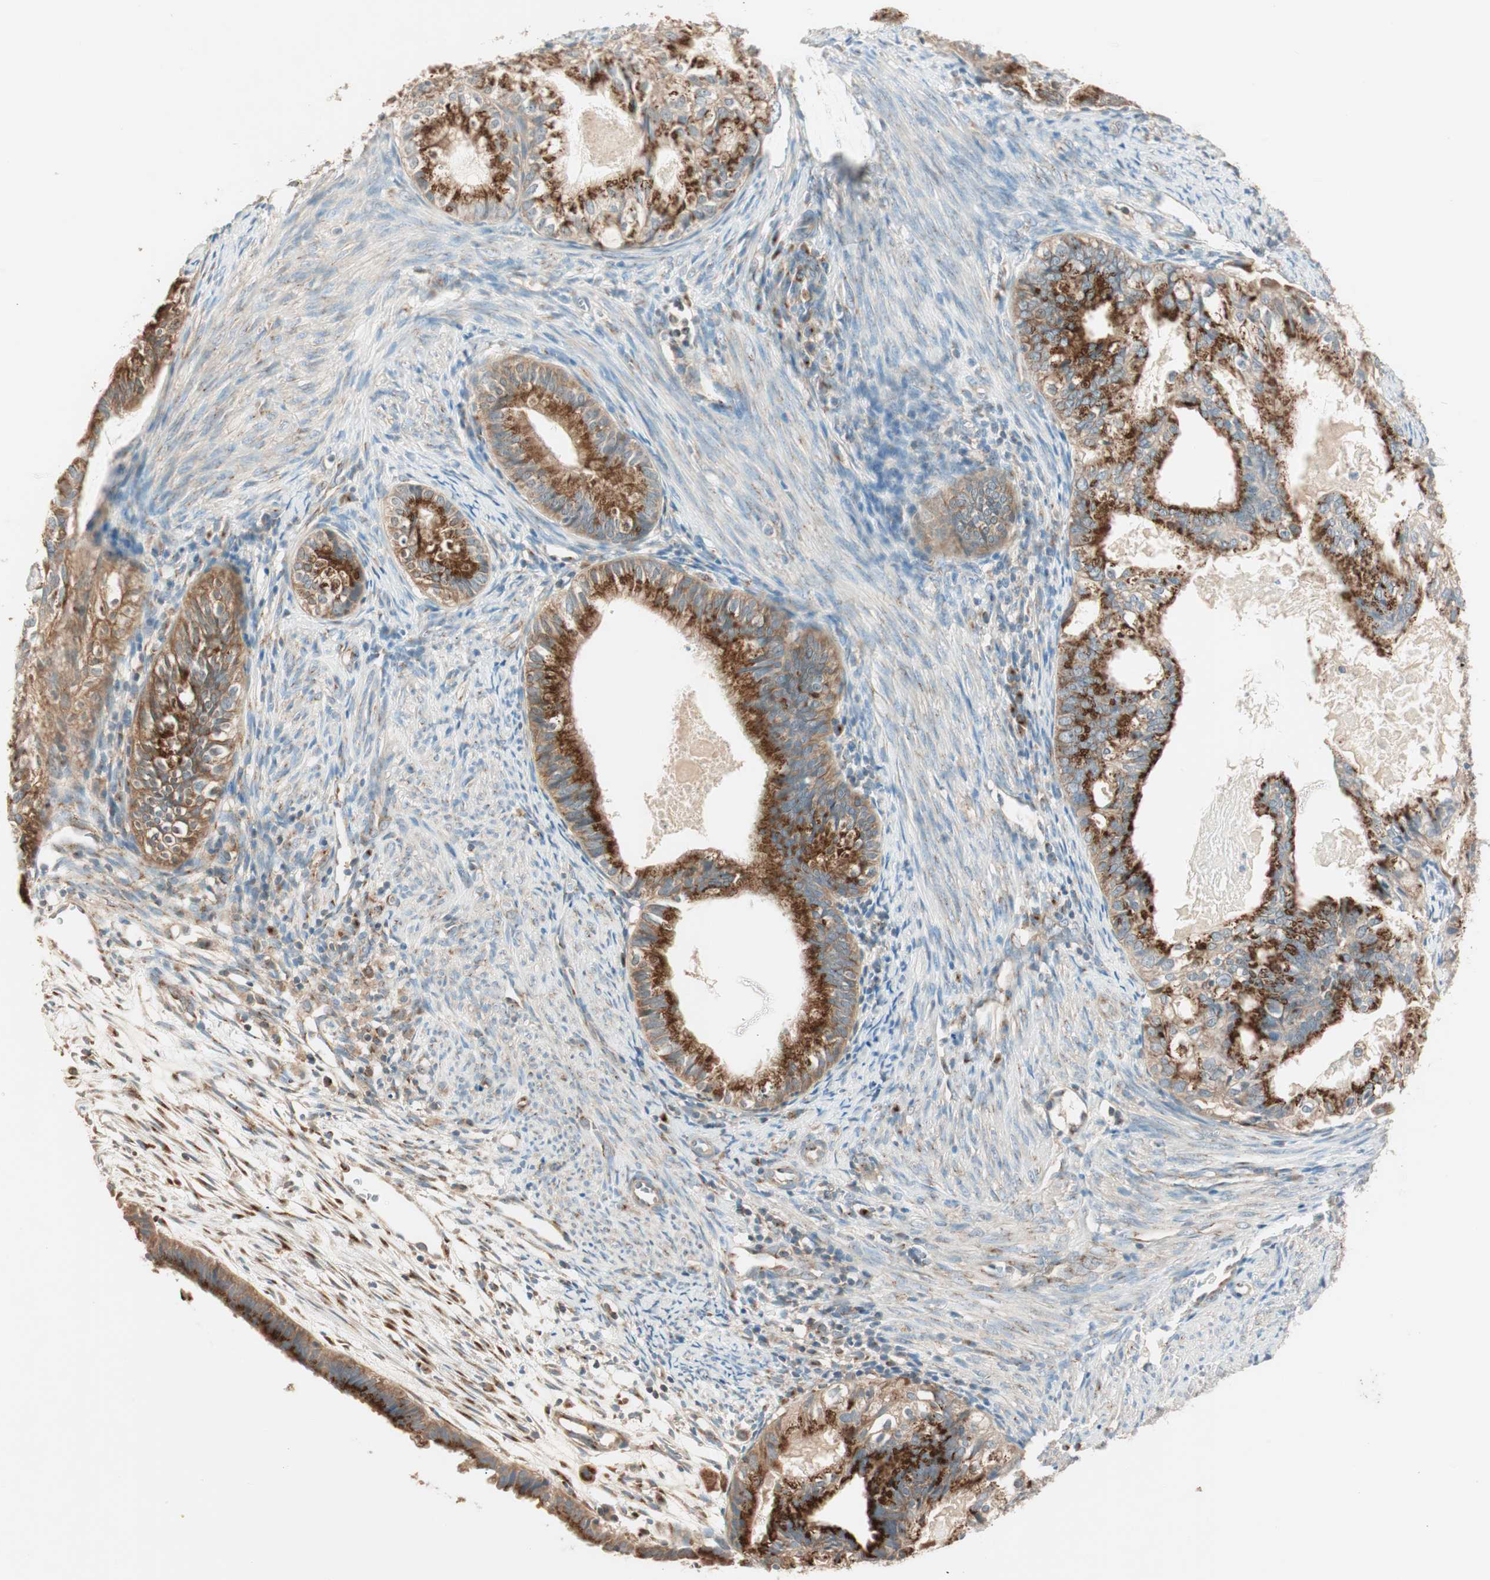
{"staining": {"intensity": "strong", "quantity": ">75%", "location": "cytoplasmic/membranous"}, "tissue": "cervical cancer", "cell_type": "Tumor cells", "image_type": "cancer", "snomed": [{"axis": "morphology", "description": "Normal tissue, NOS"}, {"axis": "morphology", "description": "Adenocarcinoma, NOS"}, {"axis": "topography", "description": "Cervix"}, {"axis": "topography", "description": "Endometrium"}], "caption": "Cervical cancer (adenocarcinoma) stained with DAB IHC displays high levels of strong cytoplasmic/membranous expression in approximately >75% of tumor cells.", "gene": "SEC16A", "patient": {"sex": "female", "age": 86}}